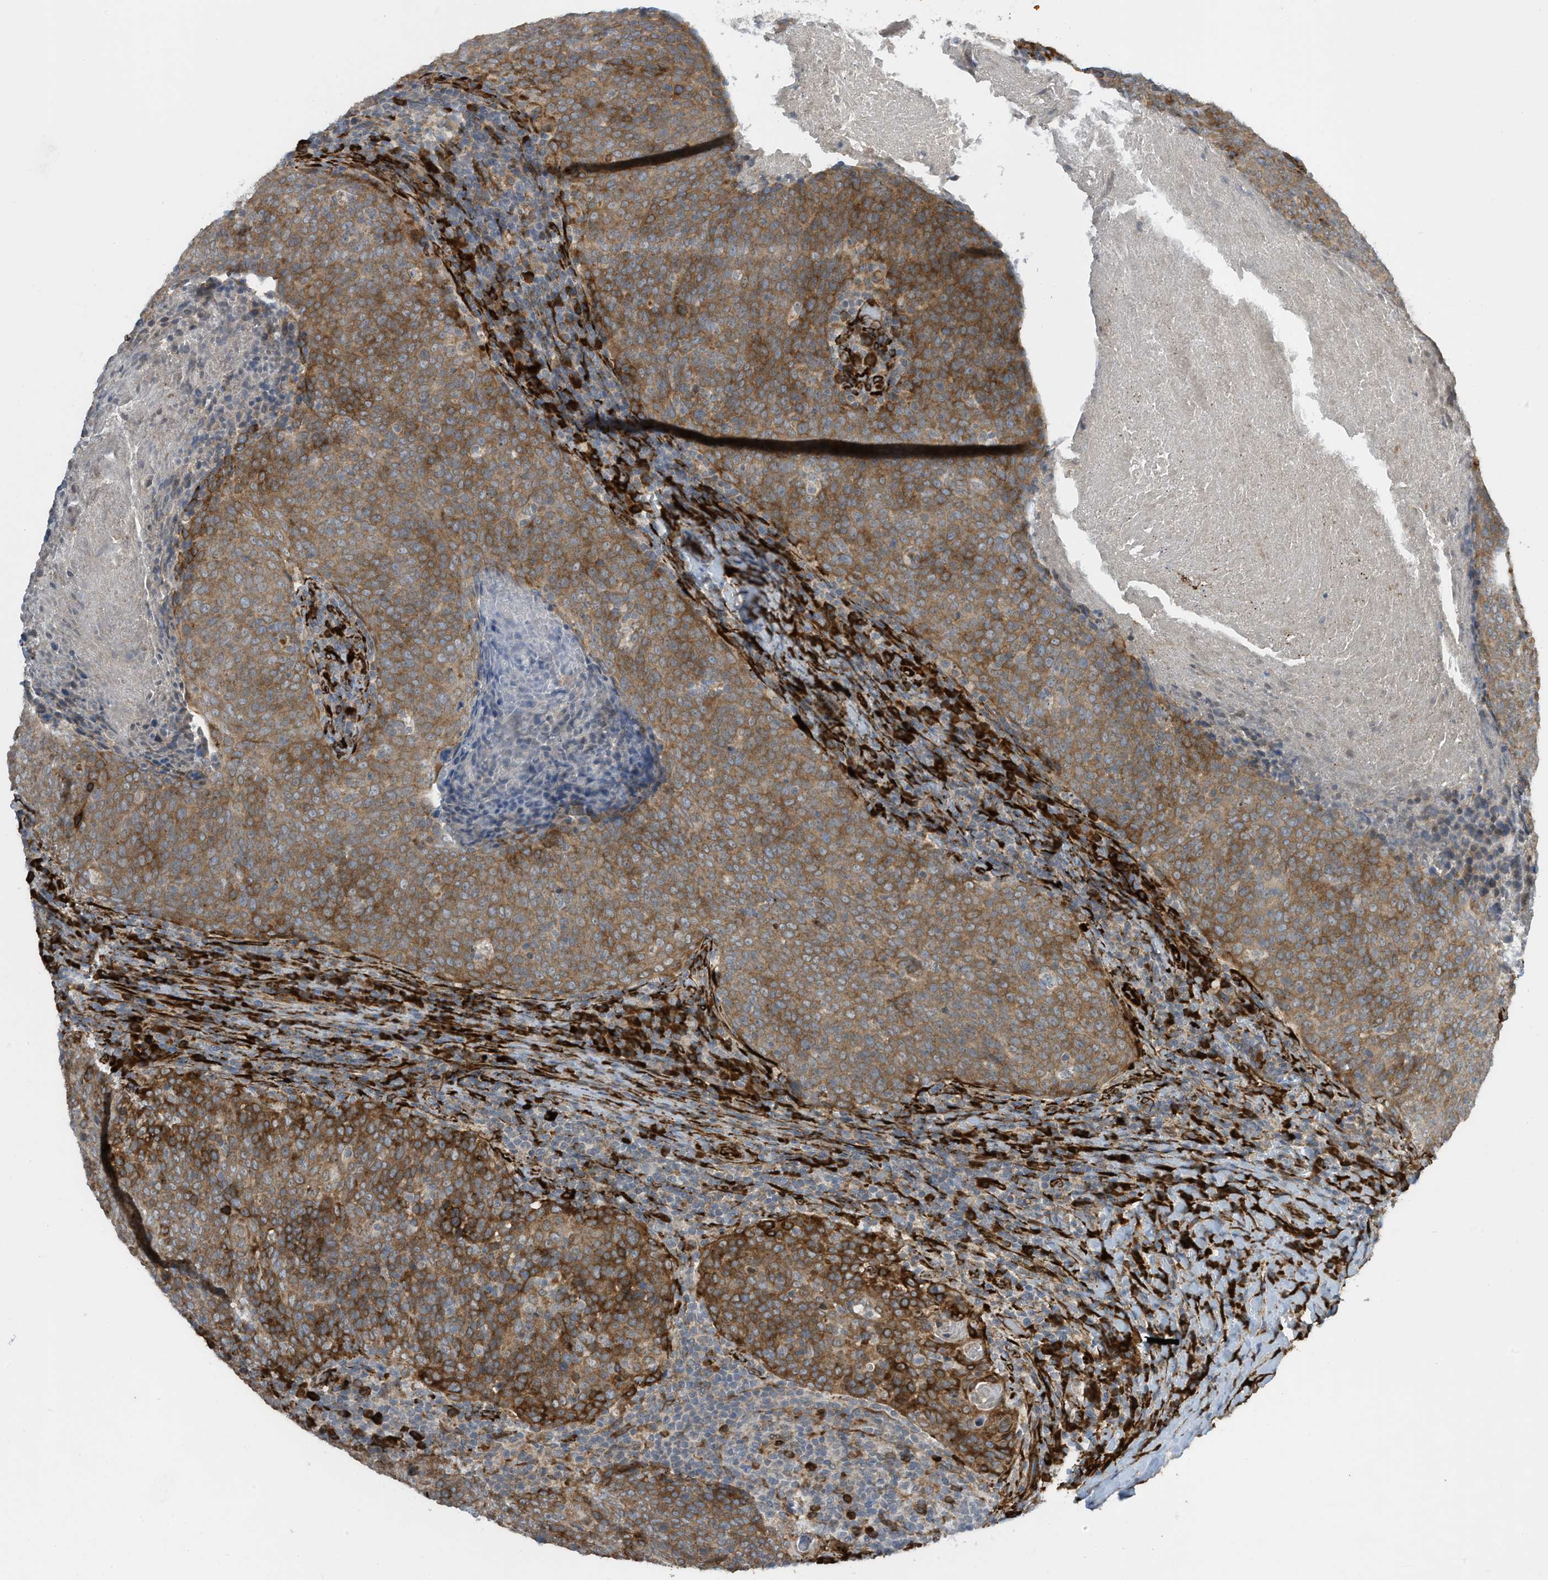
{"staining": {"intensity": "strong", "quantity": "25%-75%", "location": "cytoplasmic/membranous"}, "tissue": "head and neck cancer", "cell_type": "Tumor cells", "image_type": "cancer", "snomed": [{"axis": "morphology", "description": "Squamous cell carcinoma, NOS"}, {"axis": "morphology", "description": "Squamous cell carcinoma, metastatic, NOS"}, {"axis": "topography", "description": "Lymph node"}, {"axis": "topography", "description": "Head-Neck"}], "caption": "High-magnification brightfield microscopy of metastatic squamous cell carcinoma (head and neck) stained with DAB (brown) and counterstained with hematoxylin (blue). tumor cells exhibit strong cytoplasmic/membranous positivity is appreciated in about25%-75% of cells.", "gene": "ZBTB45", "patient": {"sex": "male", "age": 62}}